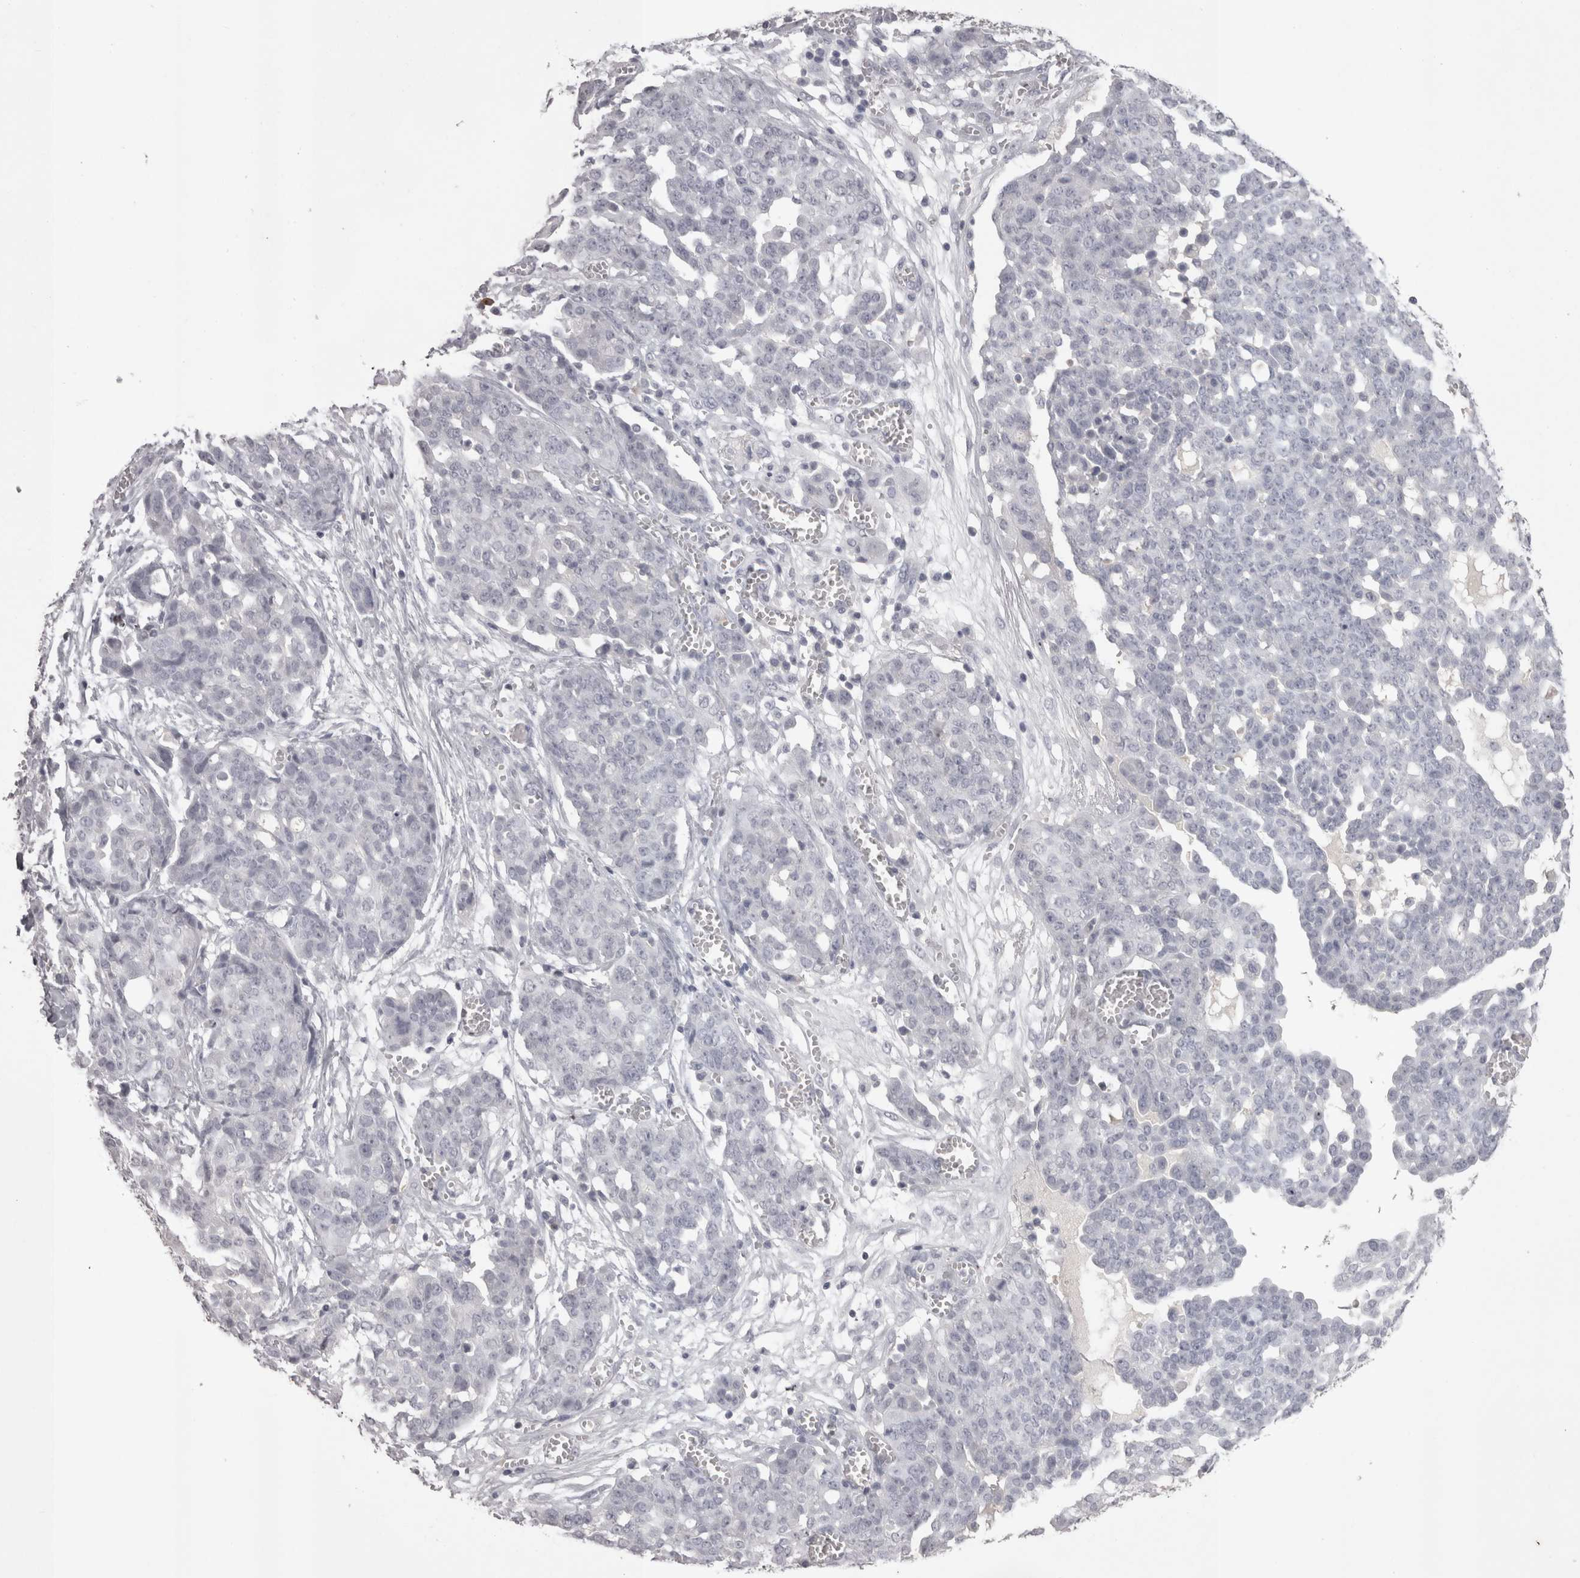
{"staining": {"intensity": "negative", "quantity": "none", "location": "none"}, "tissue": "ovarian cancer", "cell_type": "Tumor cells", "image_type": "cancer", "snomed": [{"axis": "morphology", "description": "Cystadenocarcinoma, serous, NOS"}, {"axis": "topography", "description": "Soft tissue"}, {"axis": "topography", "description": "Ovary"}], "caption": "High magnification brightfield microscopy of ovarian serous cystadenocarcinoma stained with DAB (brown) and counterstained with hematoxylin (blue): tumor cells show no significant staining.", "gene": "LAX1", "patient": {"sex": "female", "age": 57}}